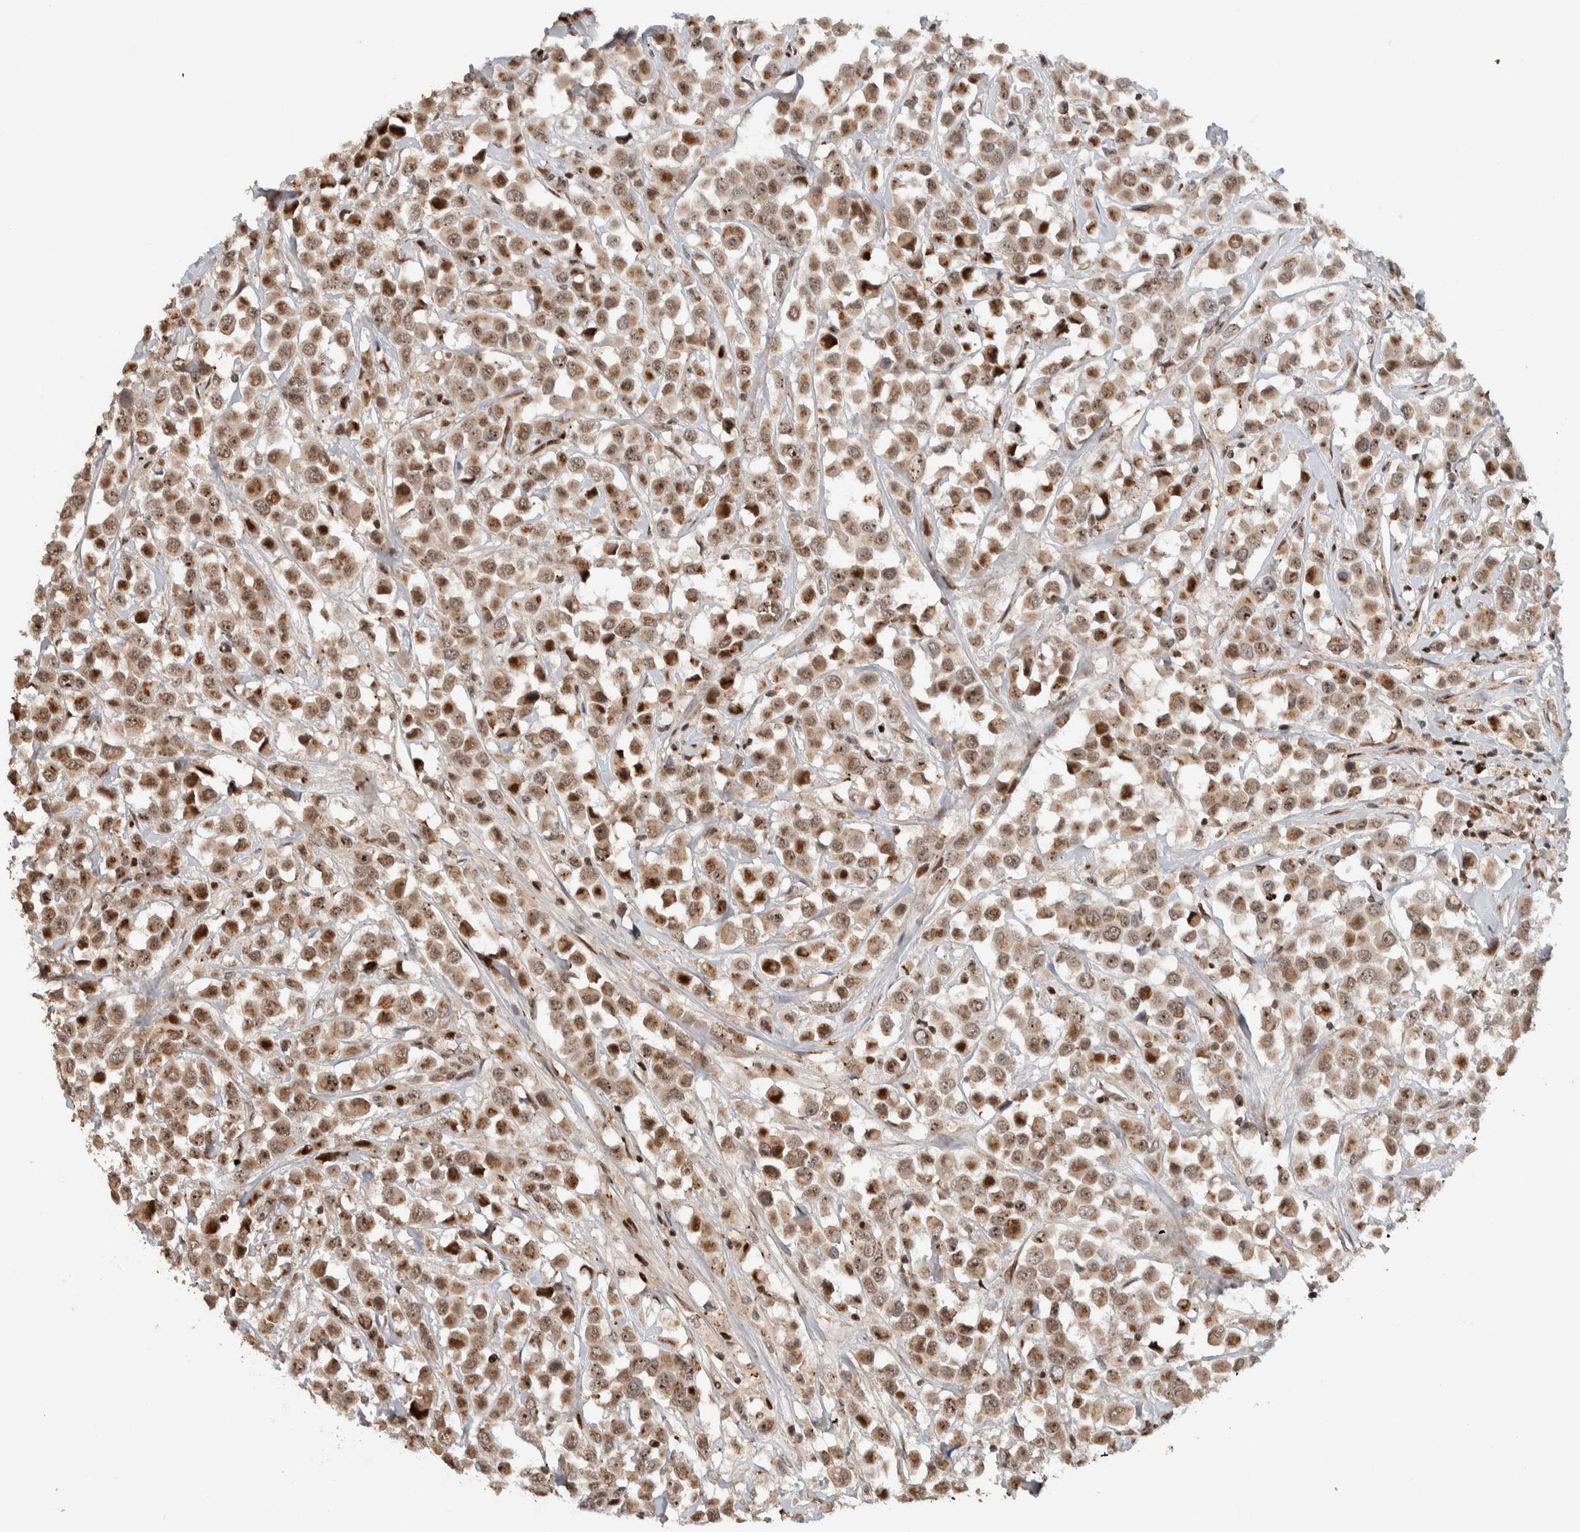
{"staining": {"intensity": "moderate", "quantity": ">75%", "location": "nuclear"}, "tissue": "breast cancer", "cell_type": "Tumor cells", "image_type": "cancer", "snomed": [{"axis": "morphology", "description": "Duct carcinoma"}, {"axis": "topography", "description": "Breast"}], "caption": "Immunohistochemical staining of human breast invasive ductal carcinoma displays moderate nuclear protein staining in about >75% of tumor cells. (IHC, brightfield microscopy, high magnification).", "gene": "ZNF521", "patient": {"sex": "female", "age": 61}}